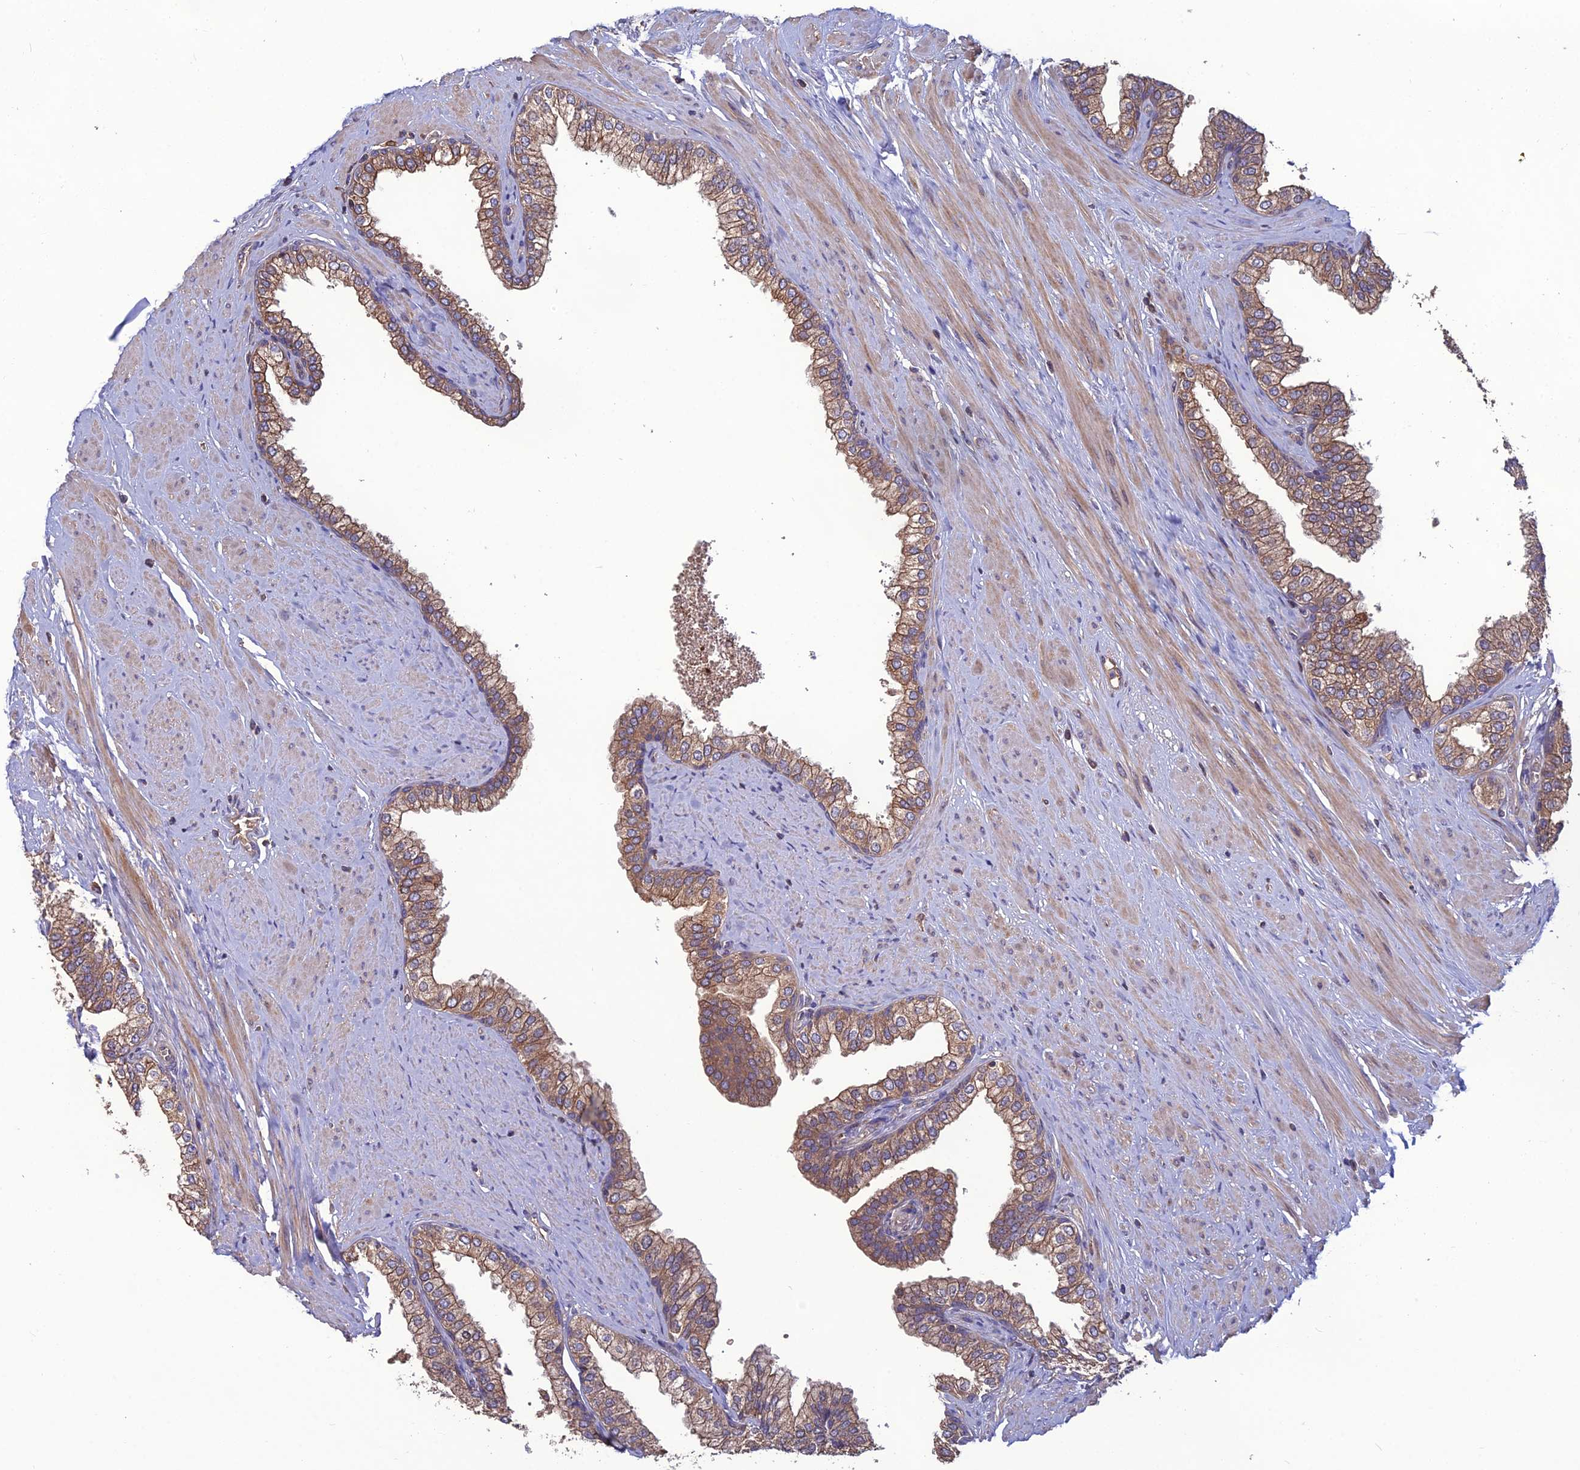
{"staining": {"intensity": "moderate", "quantity": "25%-75%", "location": "cytoplasmic/membranous"}, "tissue": "prostate", "cell_type": "Glandular cells", "image_type": "normal", "snomed": [{"axis": "morphology", "description": "Normal tissue, NOS"}, {"axis": "morphology", "description": "Urothelial carcinoma, Low grade"}, {"axis": "topography", "description": "Urinary bladder"}, {"axis": "topography", "description": "Prostate"}], "caption": "DAB immunohistochemical staining of normal human prostate demonstrates moderate cytoplasmic/membranous protein expression in approximately 25%-75% of glandular cells.", "gene": "GALR2", "patient": {"sex": "male", "age": 60}}